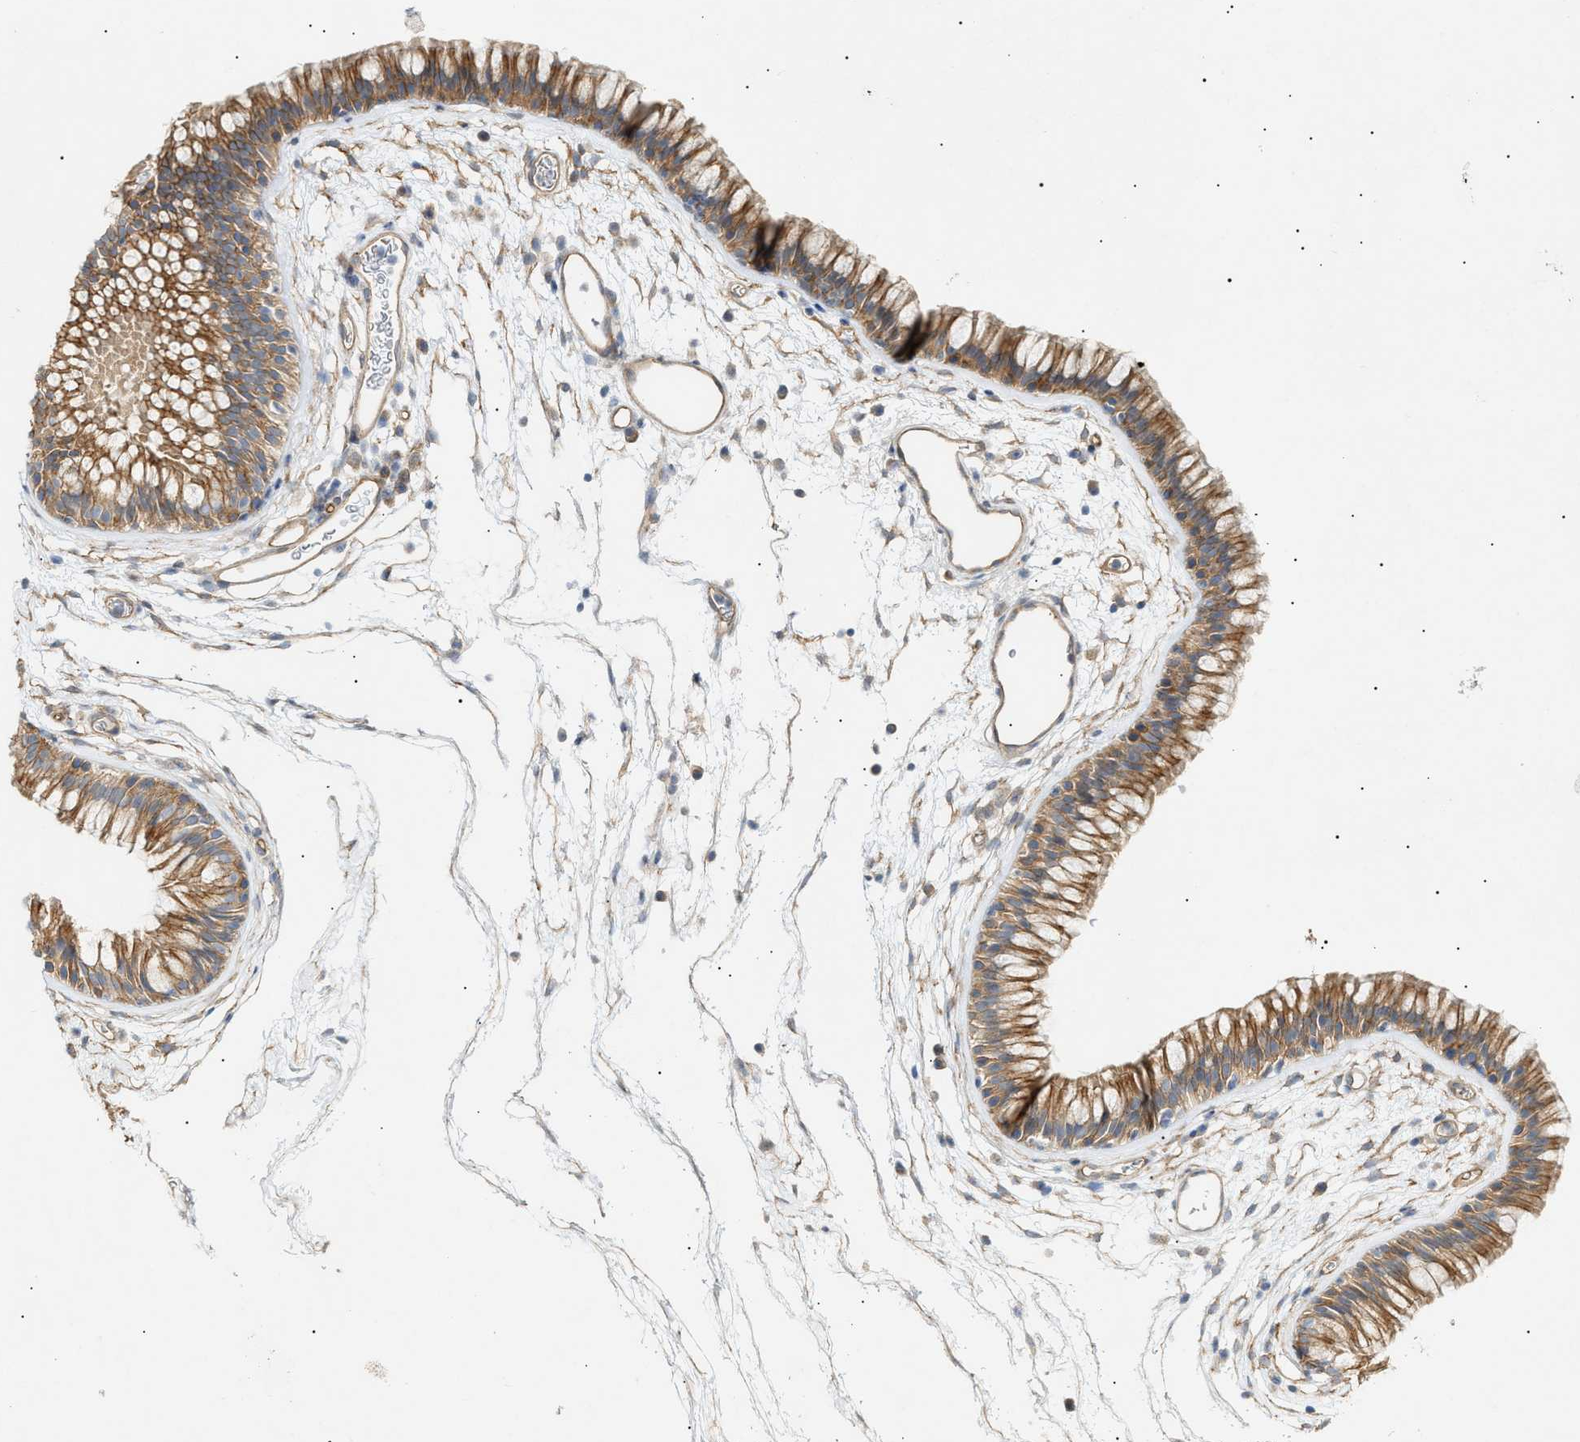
{"staining": {"intensity": "moderate", "quantity": ">75%", "location": "cytoplasmic/membranous"}, "tissue": "nasopharynx", "cell_type": "Respiratory epithelial cells", "image_type": "normal", "snomed": [{"axis": "morphology", "description": "Normal tissue, NOS"}, {"axis": "morphology", "description": "Inflammation, NOS"}, {"axis": "topography", "description": "Nasopharynx"}], "caption": "Respiratory epithelial cells reveal medium levels of moderate cytoplasmic/membranous positivity in approximately >75% of cells in unremarkable human nasopharynx. The protein is stained brown, and the nuclei are stained in blue (DAB IHC with brightfield microscopy, high magnification).", "gene": "ZFHX2", "patient": {"sex": "male", "age": 48}}